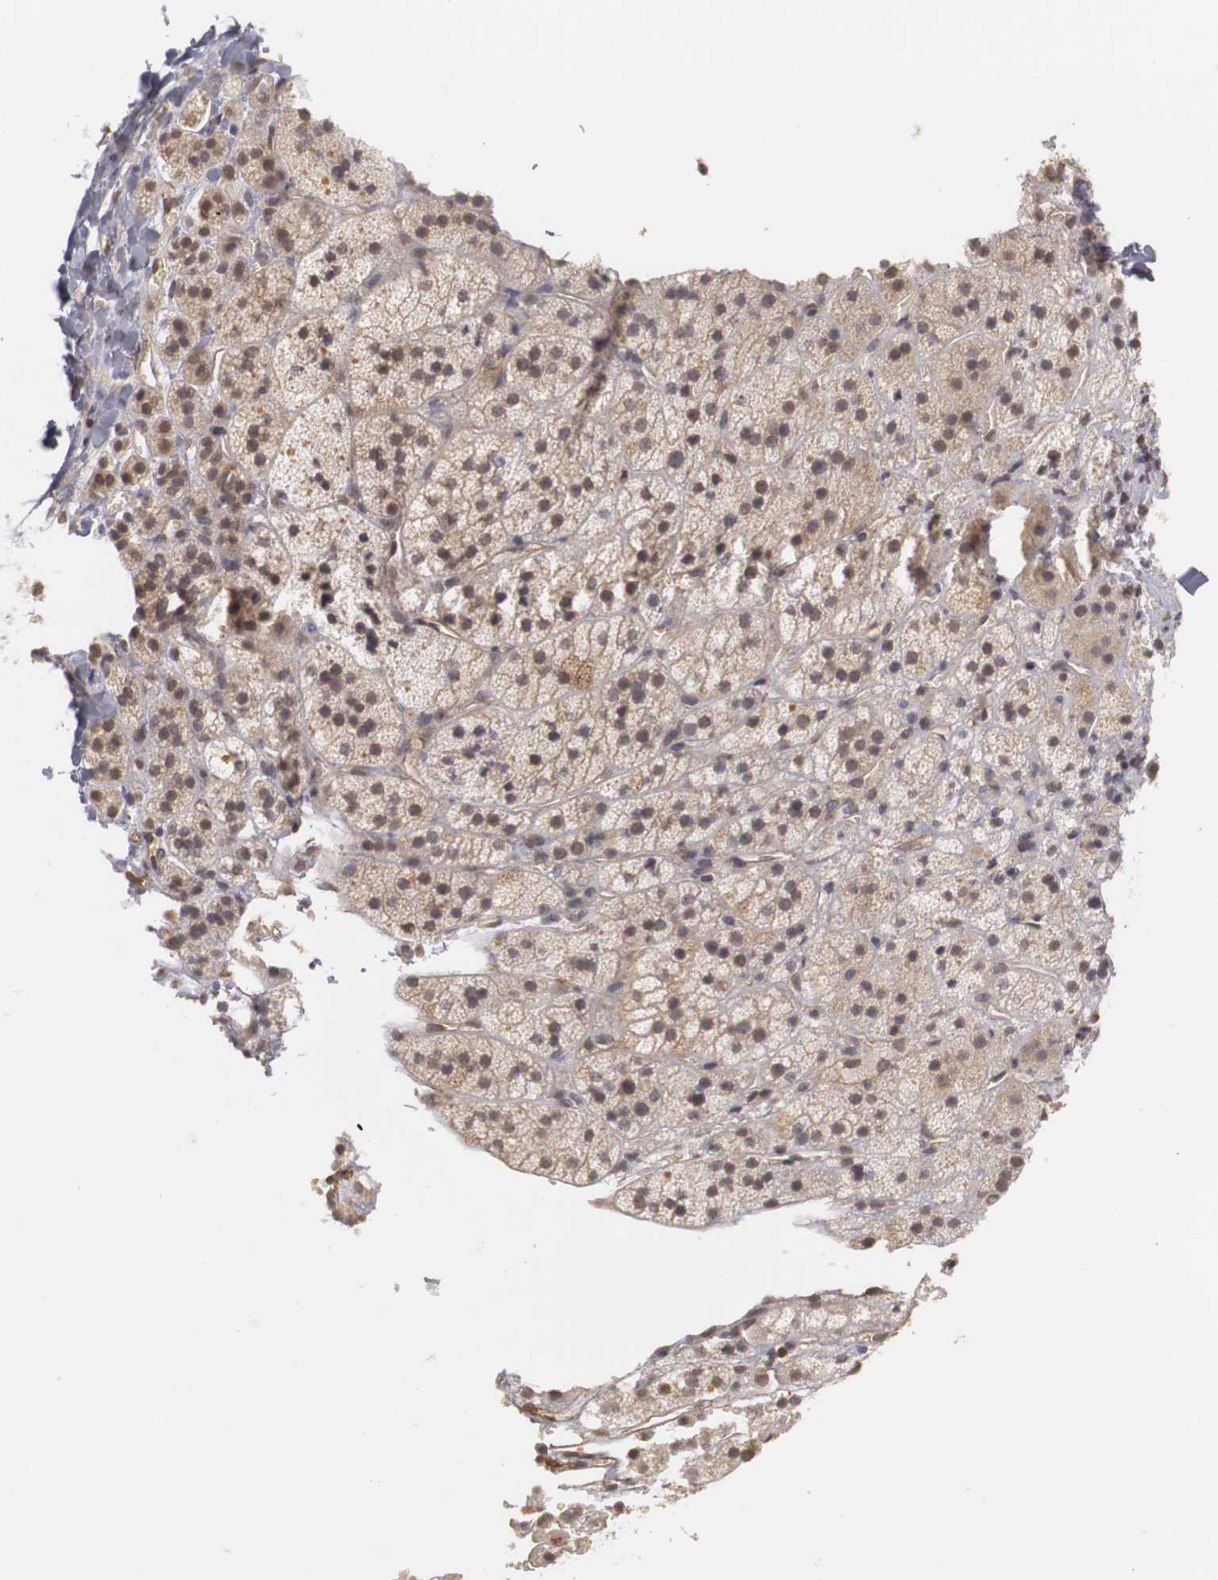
{"staining": {"intensity": "weak", "quantity": "25%-75%", "location": "cytoplasmic/membranous,nuclear"}, "tissue": "adrenal gland", "cell_type": "Glandular cells", "image_type": "normal", "snomed": [{"axis": "morphology", "description": "Normal tissue, NOS"}, {"axis": "topography", "description": "Adrenal gland"}], "caption": "An image of adrenal gland stained for a protein exhibits weak cytoplasmic/membranous,nuclear brown staining in glandular cells.", "gene": "PLEKHA1", "patient": {"sex": "female", "age": 44}}